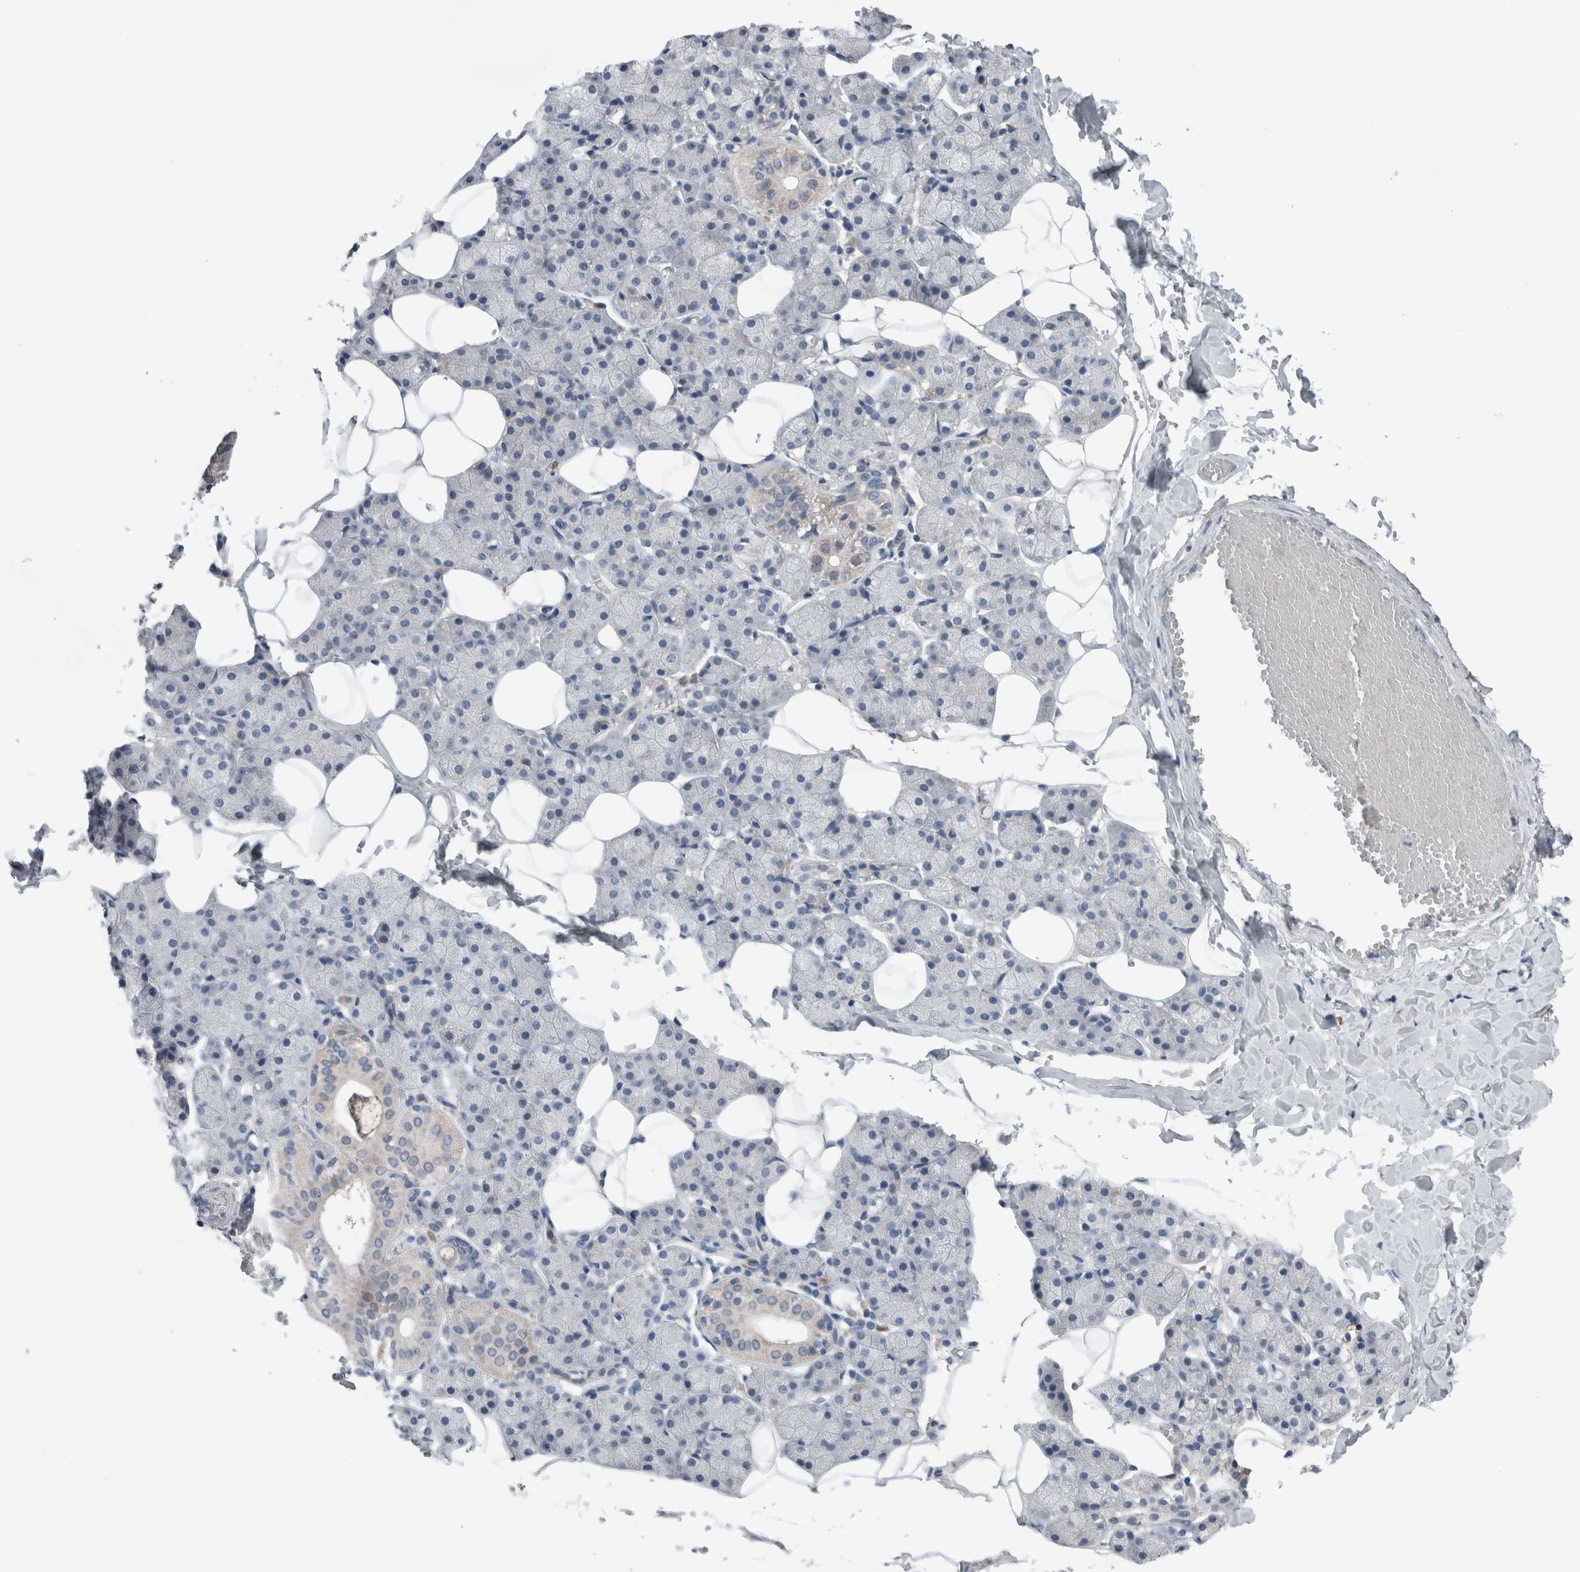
{"staining": {"intensity": "negative", "quantity": "none", "location": "none"}, "tissue": "salivary gland", "cell_type": "Glandular cells", "image_type": "normal", "snomed": [{"axis": "morphology", "description": "Normal tissue, NOS"}, {"axis": "topography", "description": "Salivary gland"}], "caption": "Protein analysis of normal salivary gland displays no significant expression in glandular cells.", "gene": "CRNN", "patient": {"sex": "female", "age": 33}}